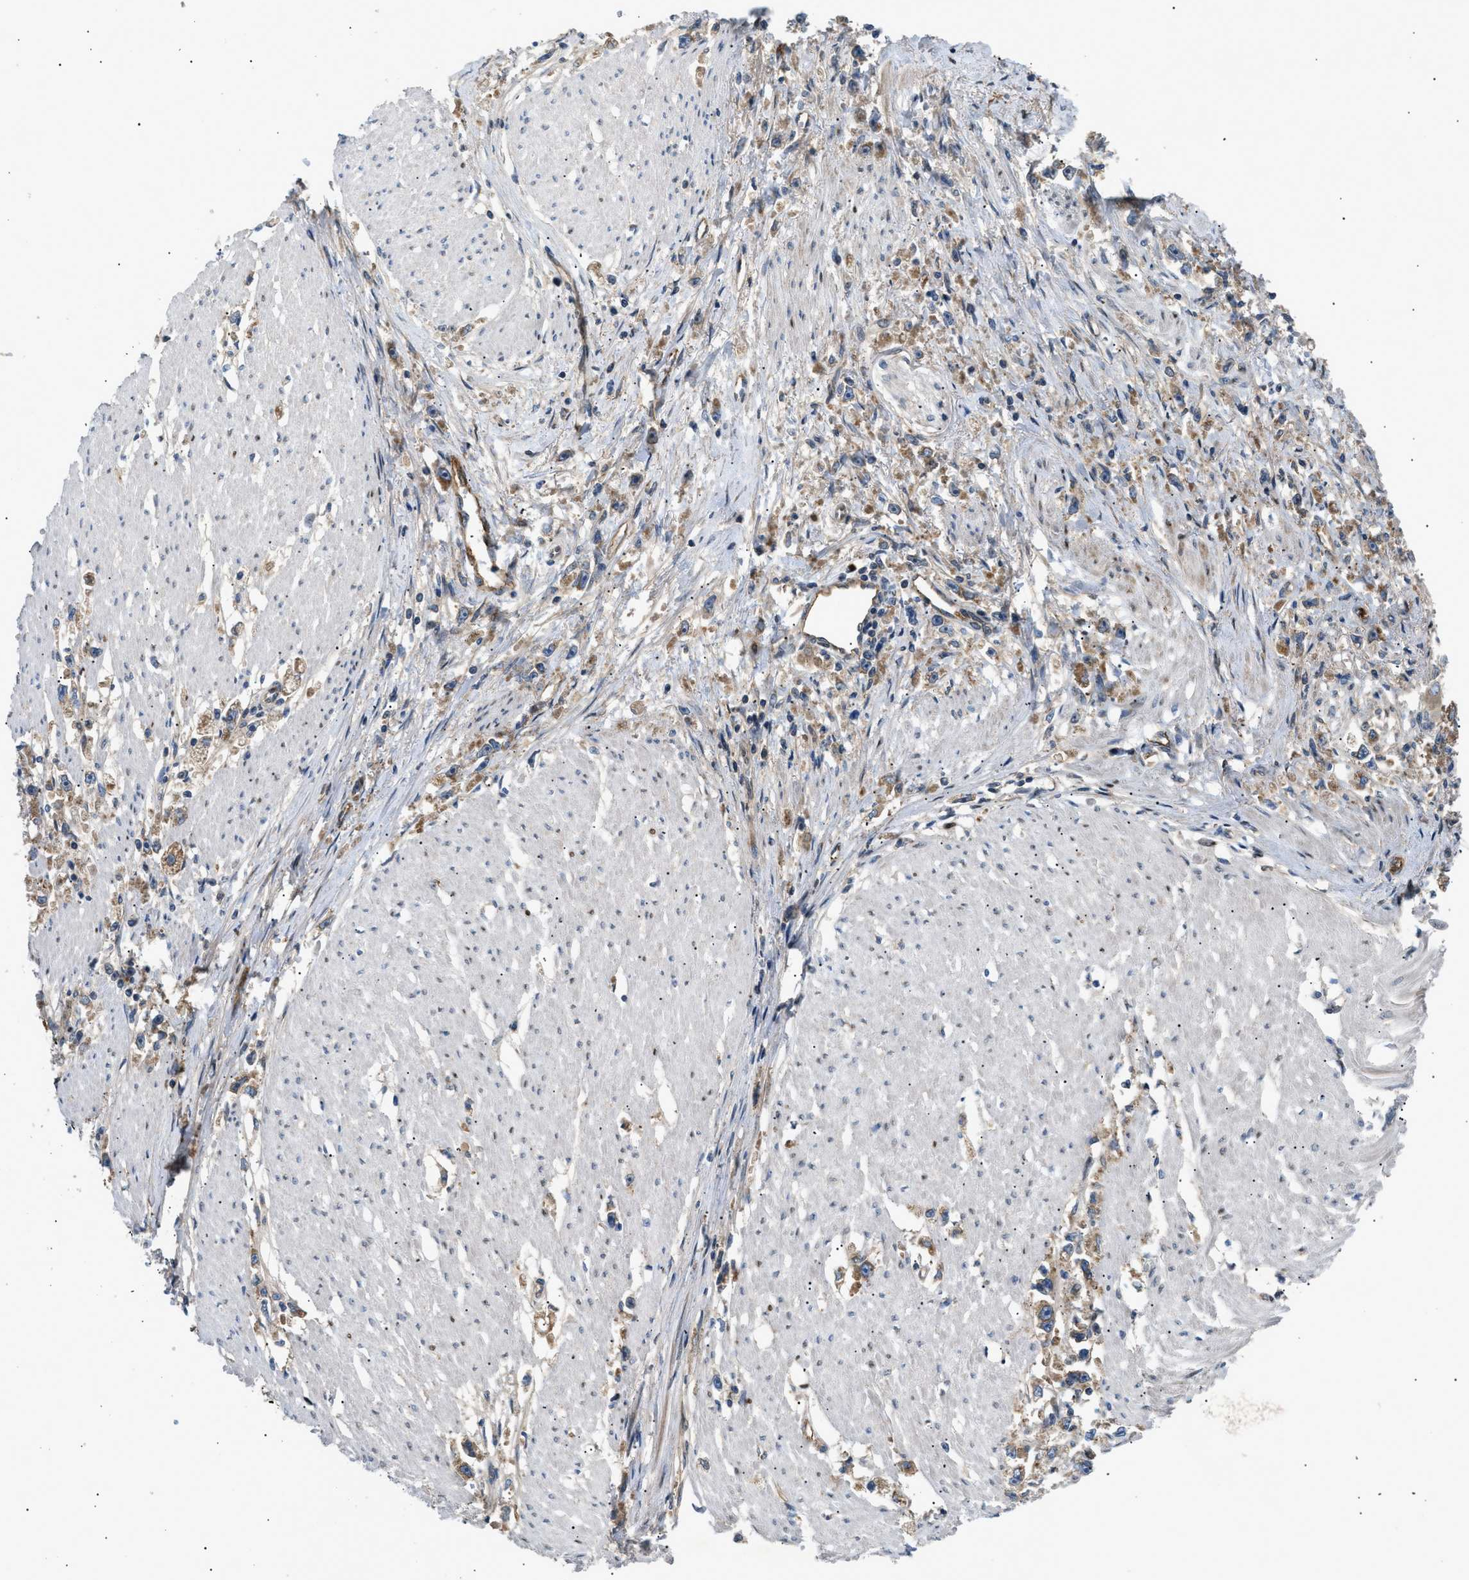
{"staining": {"intensity": "negative", "quantity": "none", "location": "none"}, "tissue": "stomach cancer", "cell_type": "Tumor cells", "image_type": "cancer", "snomed": [{"axis": "morphology", "description": "Adenocarcinoma, NOS"}, {"axis": "topography", "description": "Stomach"}], "caption": "A micrograph of human adenocarcinoma (stomach) is negative for staining in tumor cells.", "gene": "LYSMD3", "patient": {"sex": "female", "age": 59}}